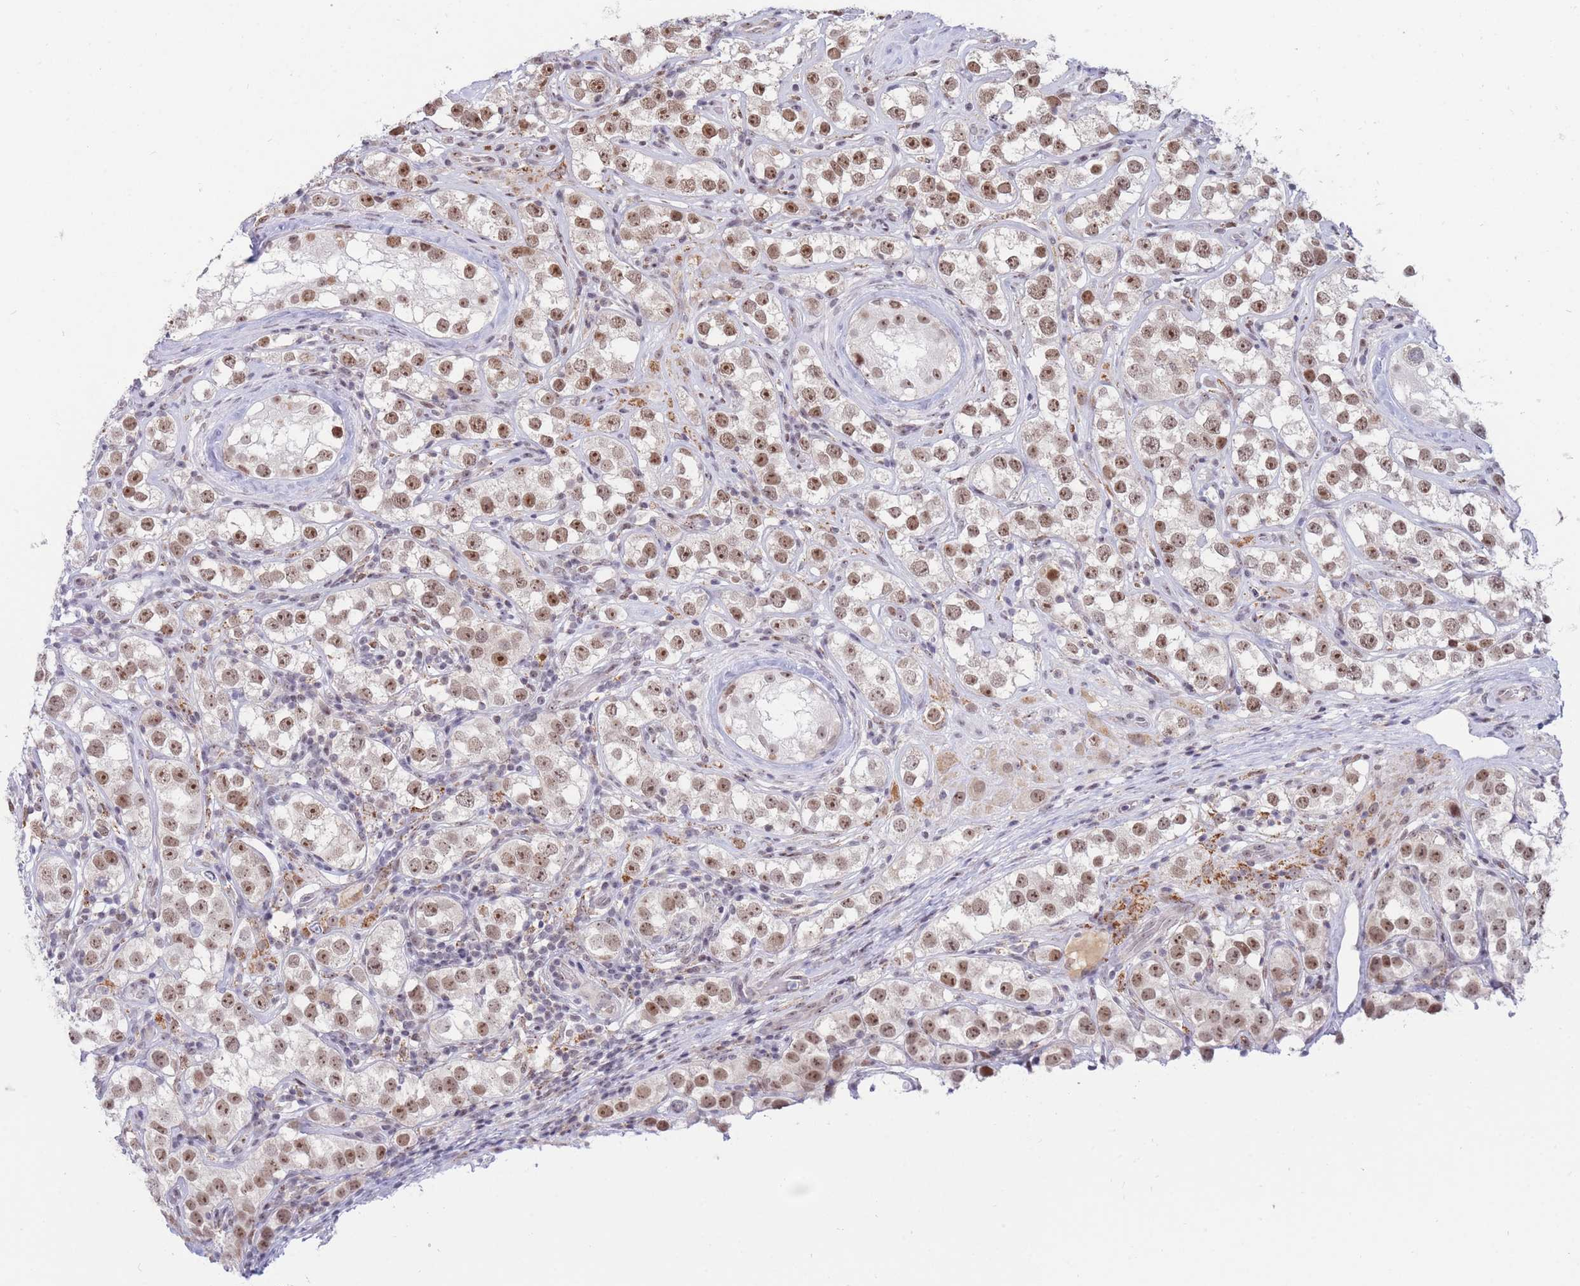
{"staining": {"intensity": "moderate", "quantity": ">75%", "location": "nuclear"}, "tissue": "testis cancer", "cell_type": "Tumor cells", "image_type": "cancer", "snomed": [{"axis": "morphology", "description": "Seminoma, NOS"}, {"axis": "topography", "description": "Testis"}], "caption": "This micrograph reveals testis seminoma stained with immunohistochemistry (IHC) to label a protein in brown. The nuclear of tumor cells show moderate positivity for the protein. Nuclei are counter-stained blue.", "gene": "TARBP2", "patient": {"sex": "male", "age": 28}}